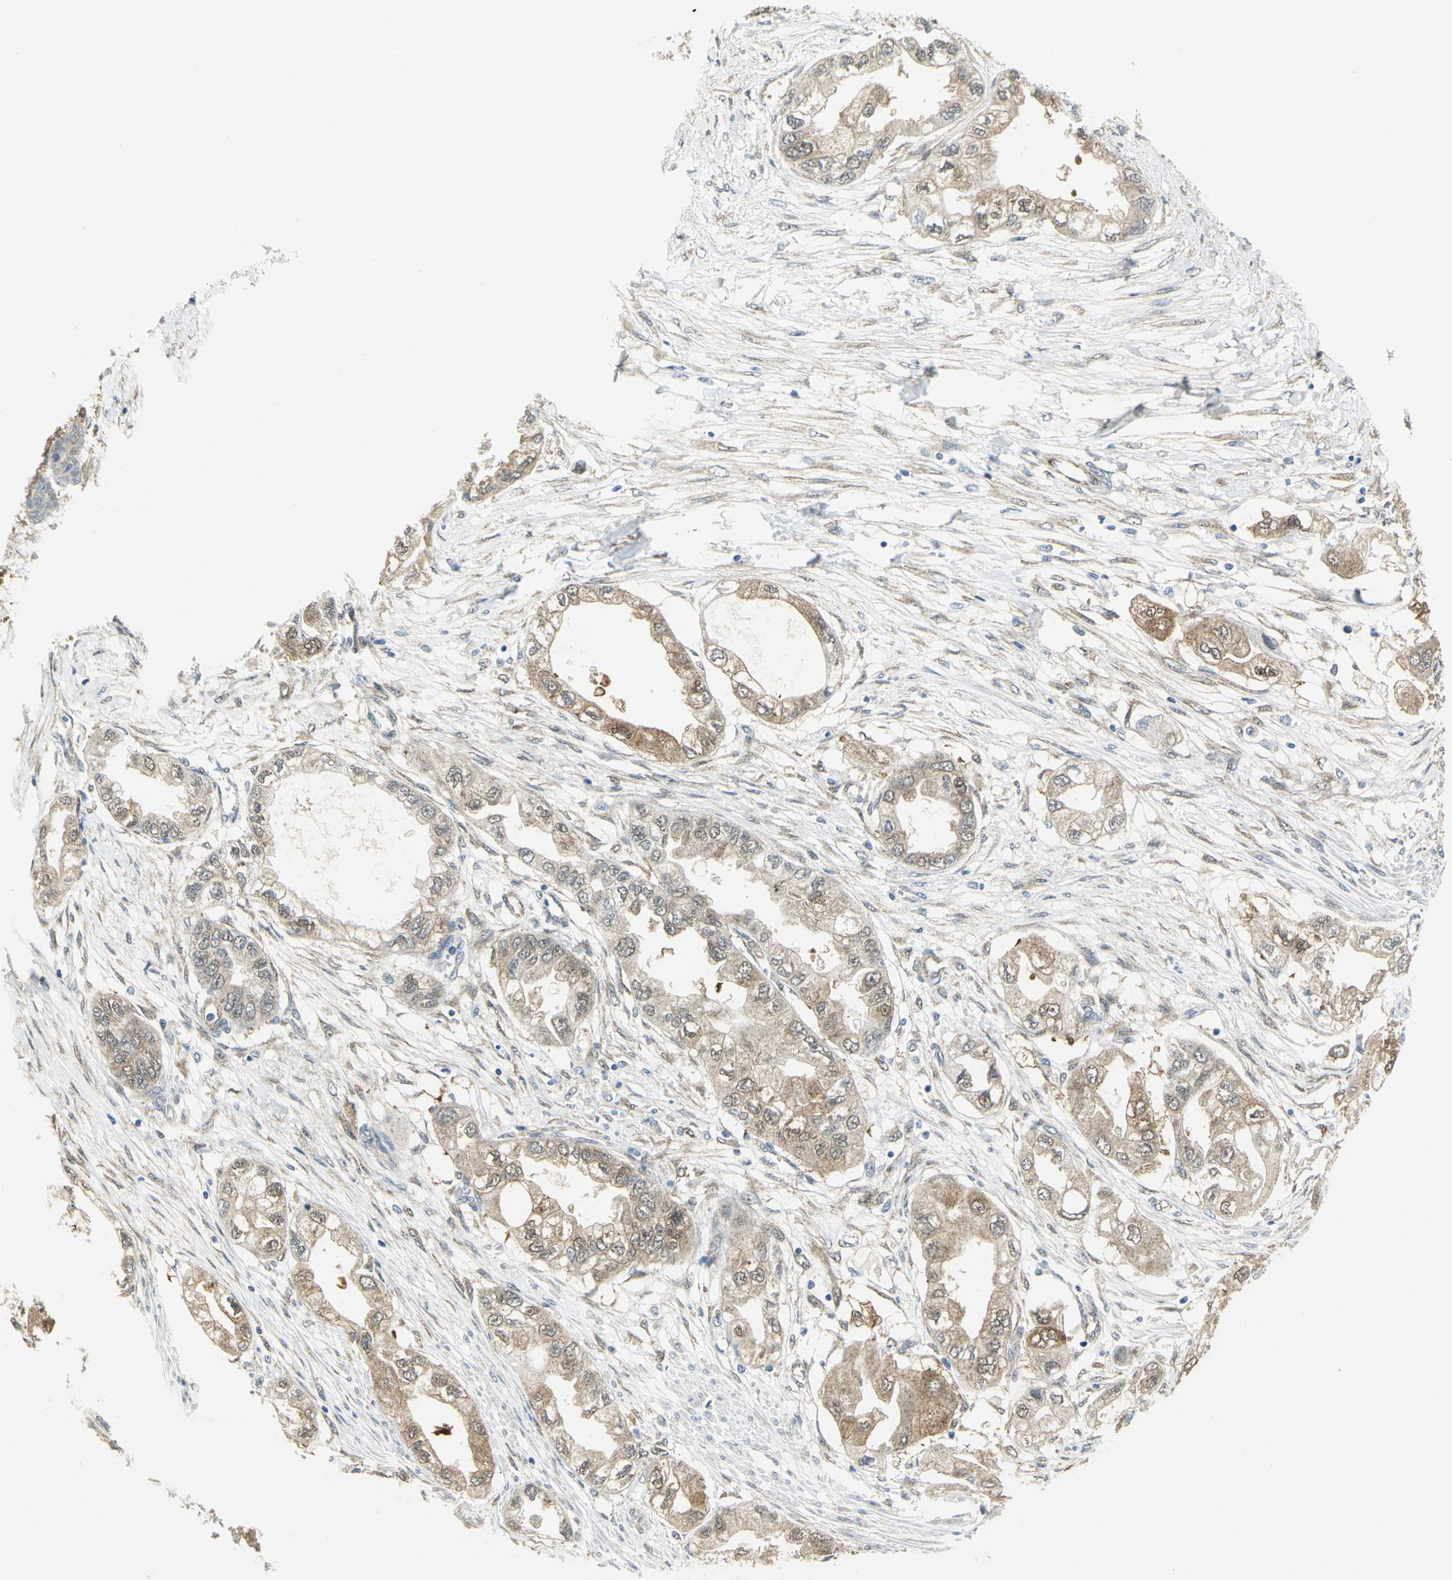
{"staining": {"intensity": "weak", "quantity": "25%-75%", "location": "cytoplasmic/membranous"}, "tissue": "endometrial cancer", "cell_type": "Tumor cells", "image_type": "cancer", "snomed": [{"axis": "morphology", "description": "Adenocarcinoma, NOS"}, {"axis": "topography", "description": "Endometrium"}], "caption": "DAB immunohistochemical staining of human endometrial adenocarcinoma displays weak cytoplasmic/membranous protein expression in approximately 25%-75% of tumor cells.", "gene": "PGM3", "patient": {"sex": "female", "age": 67}}